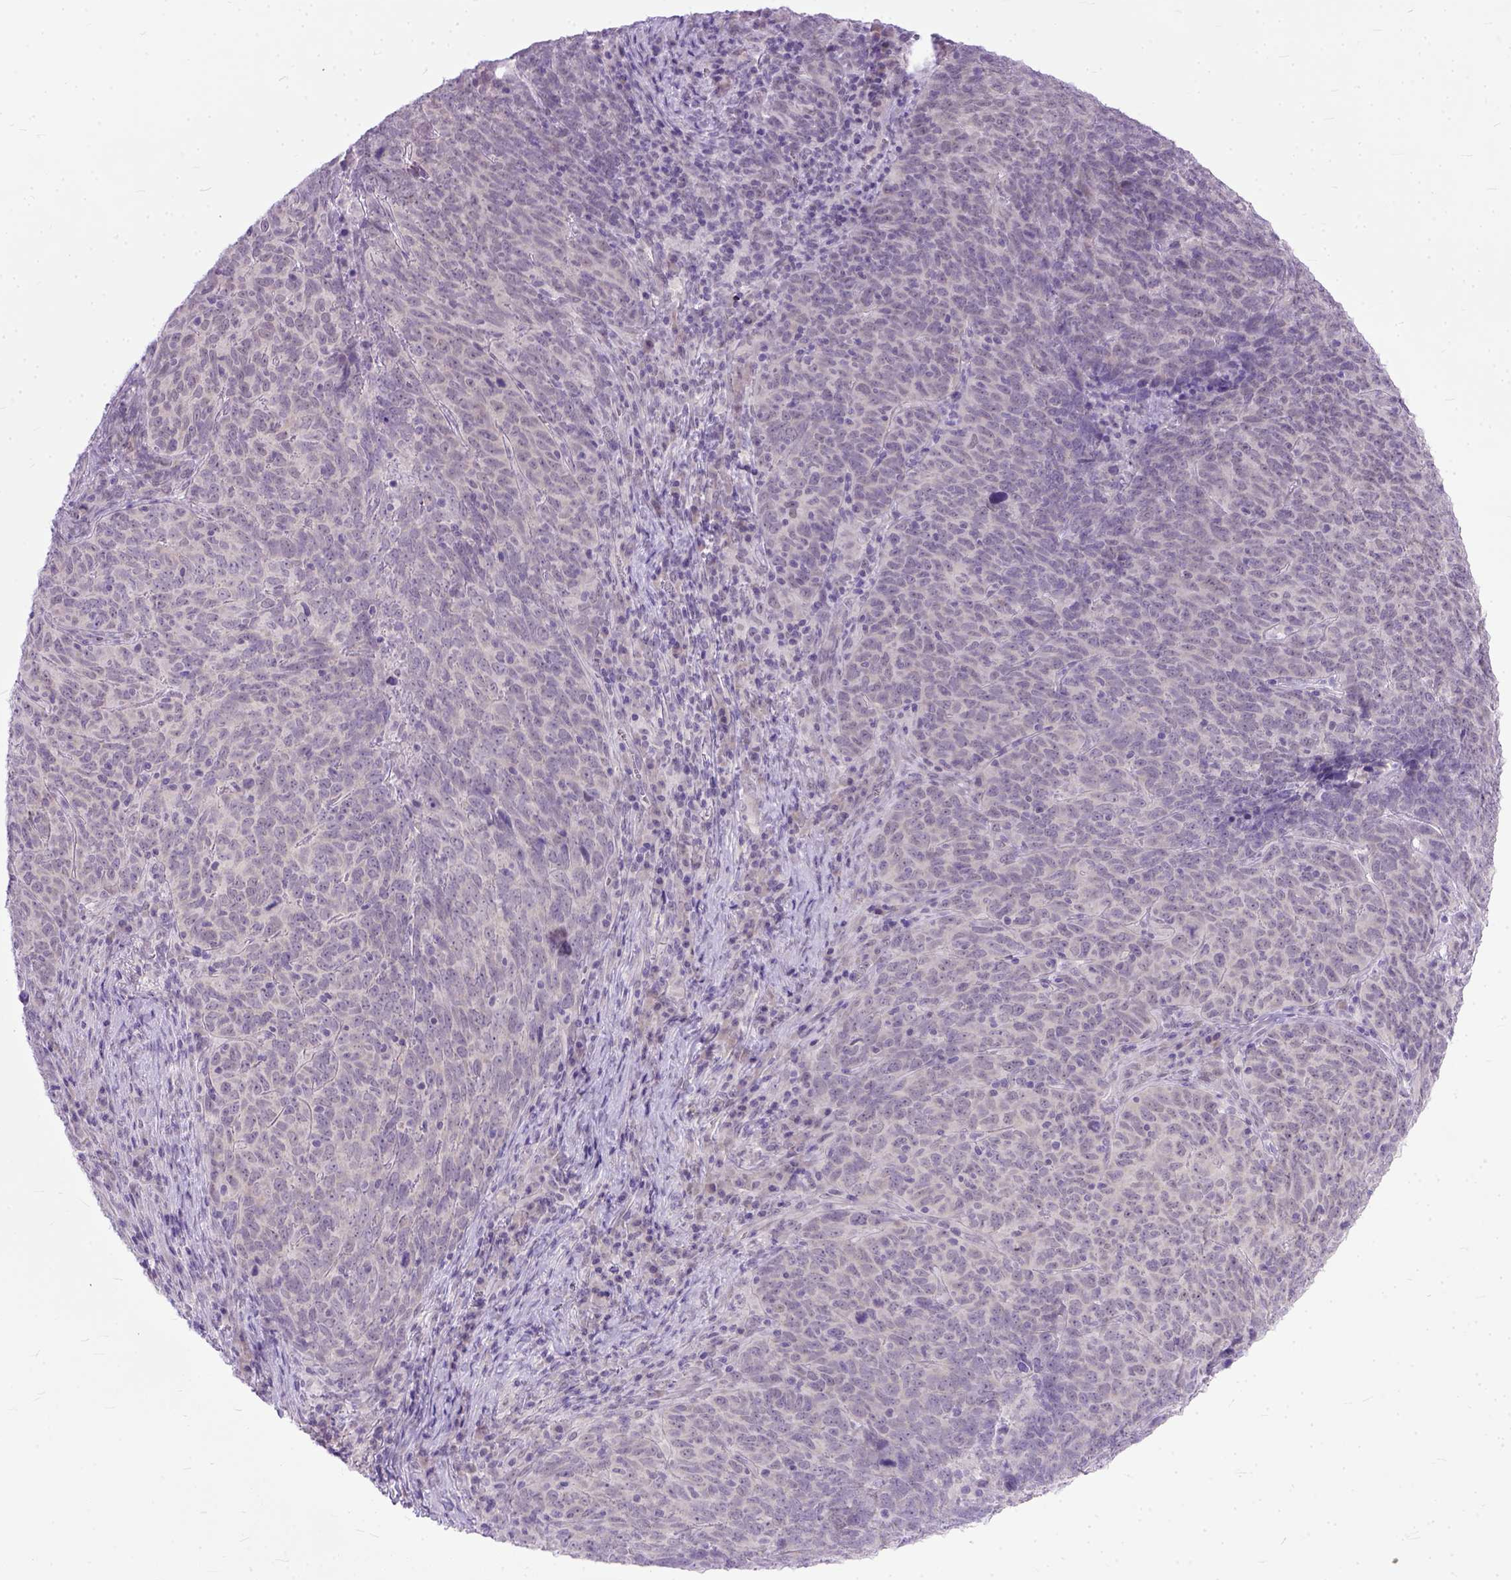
{"staining": {"intensity": "negative", "quantity": "none", "location": "none"}, "tissue": "skin cancer", "cell_type": "Tumor cells", "image_type": "cancer", "snomed": [{"axis": "morphology", "description": "Squamous cell carcinoma, NOS"}, {"axis": "topography", "description": "Skin"}, {"axis": "topography", "description": "Anal"}], "caption": "There is no significant expression in tumor cells of skin cancer (squamous cell carcinoma). (DAB (3,3'-diaminobenzidine) immunohistochemistry (IHC) with hematoxylin counter stain).", "gene": "TCEAL7", "patient": {"sex": "female", "age": 51}}